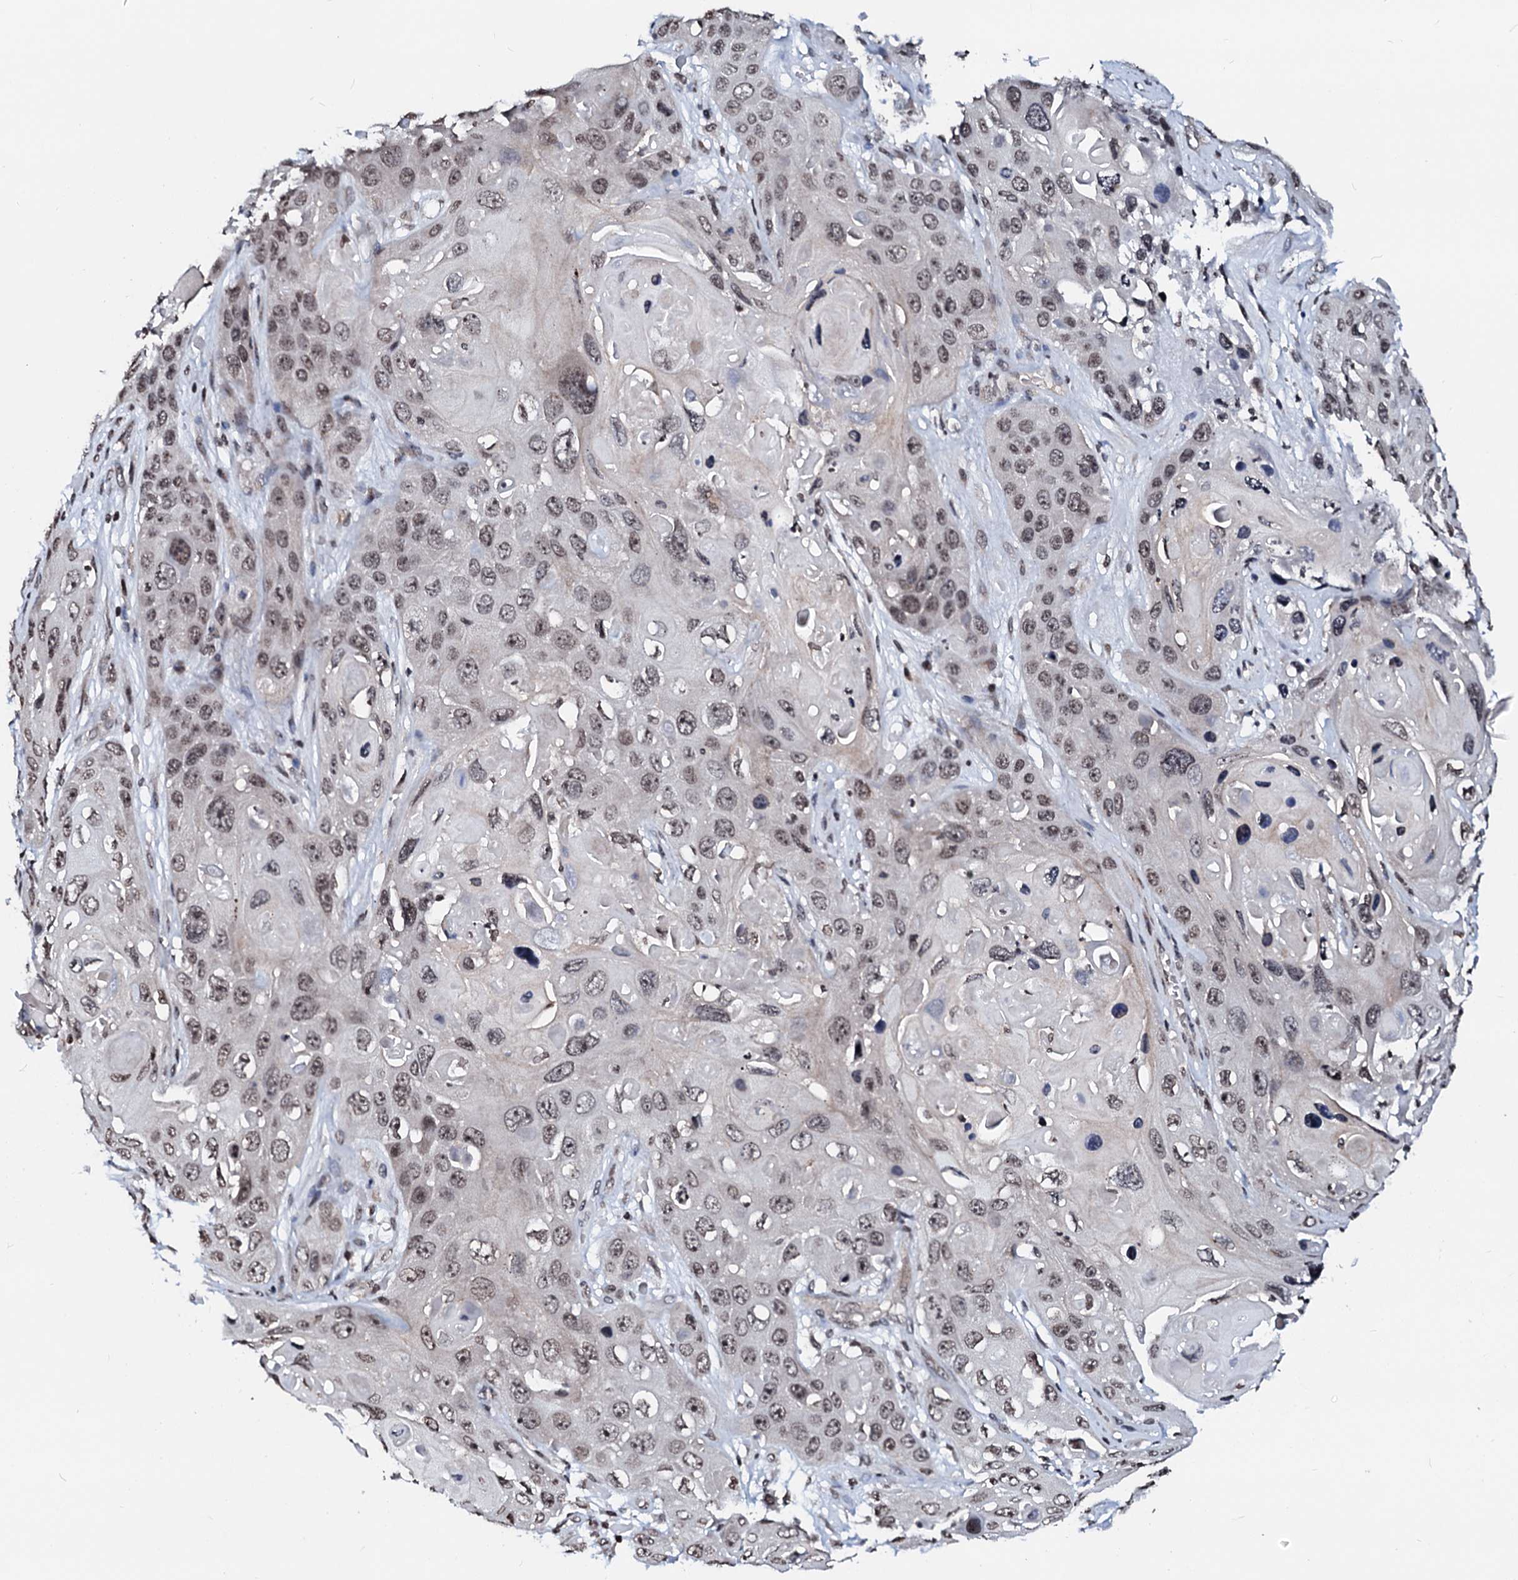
{"staining": {"intensity": "weak", "quantity": "25%-75%", "location": "nuclear"}, "tissue": "skin cancer", "cell_type": "Tumor cells", "image_type": "cancer", "snomed": [{"axis": "morphology", "description": "Squamous cell carcinoma, NOS"}, {"axis": "topography", "description": "Skin"}], "caption": "Human skin cancer (squamous cell carcinoma) stained with a protein marker shows weak staining in tumor cells.", "gene": "LSM11", "patient": {"sex": "male", "age": 55}}